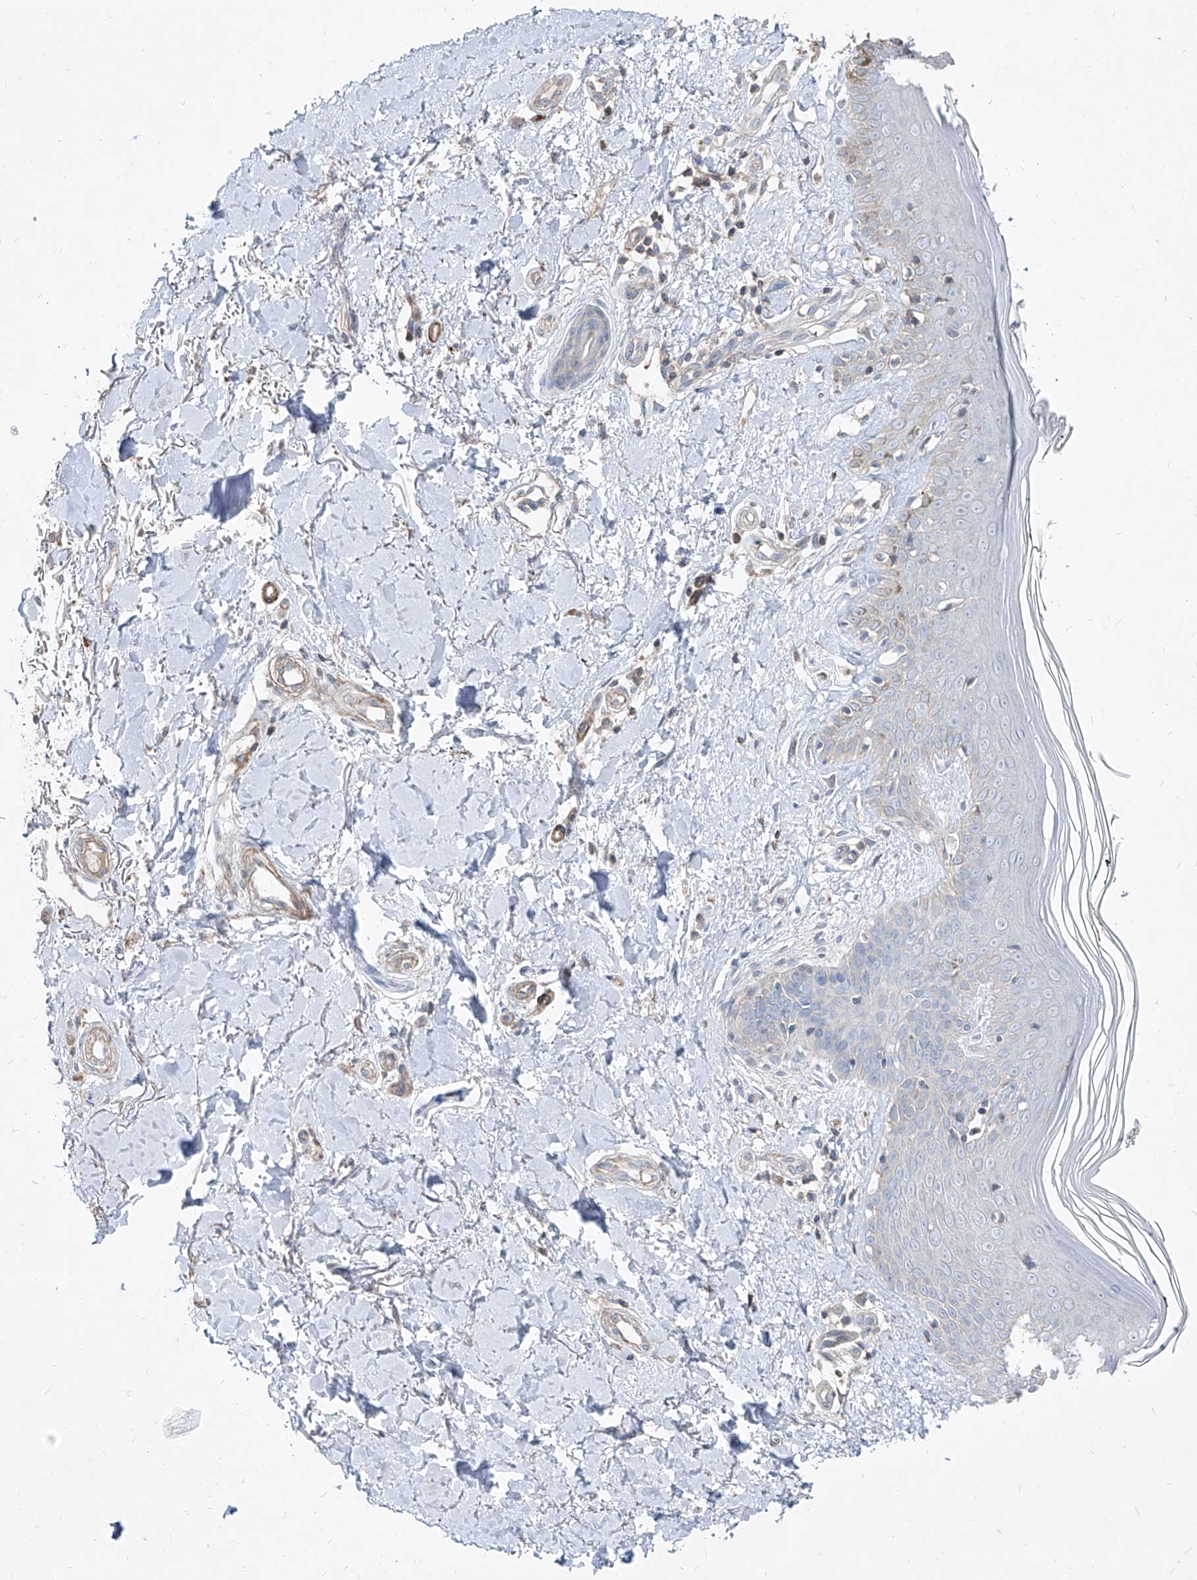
{"staining": {"intensity": "negative", "quantity": "none", "location": "none"}, "tissue": "skin", "cell_type": "Fibroblasts", "image_type": "normal", "snomed": [{"axis": "morphology", "description": "Normal tissue, NOS"}, {"axis": "topography", "description": "Skin"}], "caption": "IHC histopathology image of unremarkable human skin stained for a protein (brown), which shows no expression in fibroblasts. The staining was performed using DAB (3,3'-diaminobenzidine) to visualize the protein expression in brown, while the nuclei were stained in blue with hematoxylin (Magnification: 20x).", "gene": "UFD1", "patient": {"sex": "female", "age": 64}}